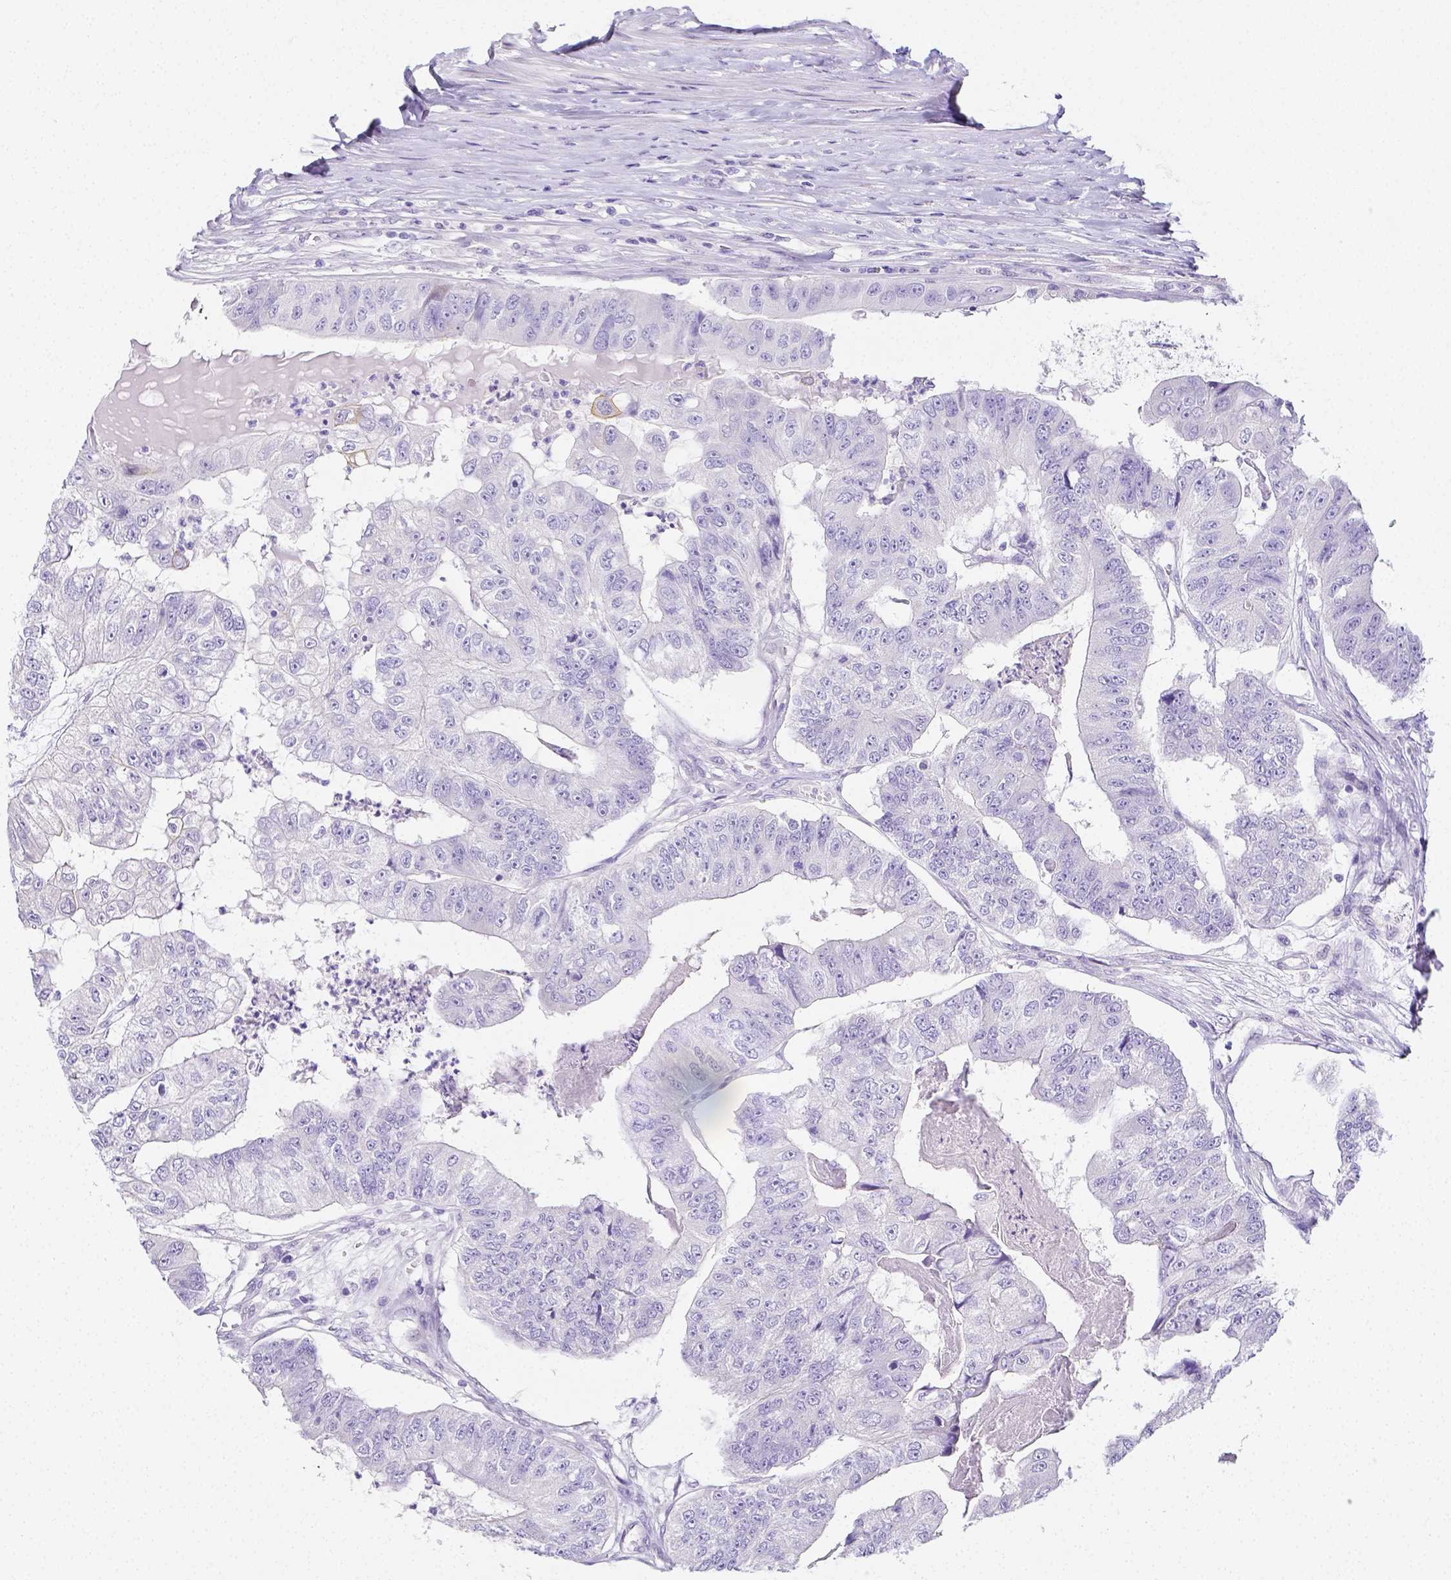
{"staining": {"intensity": "negative", "quantity": "none", "location": "none"}, "tissue": "colorectal cancer", "cell_type": "Tumor cells", "image_type": "cancer", "snomed": [{"axis": "morphology", "description": "Adenocarcinoma, NOS"}, {"axis": "topography", "description": "Colon"}], "caption": "Photomicrograph shows no significant protein expression in tumor cells of colorectal adenocarcinoma. Nuclei are stained in blue.", "gene": "ARHGAP36", "patient": {"sex": "female", "age": 67}}